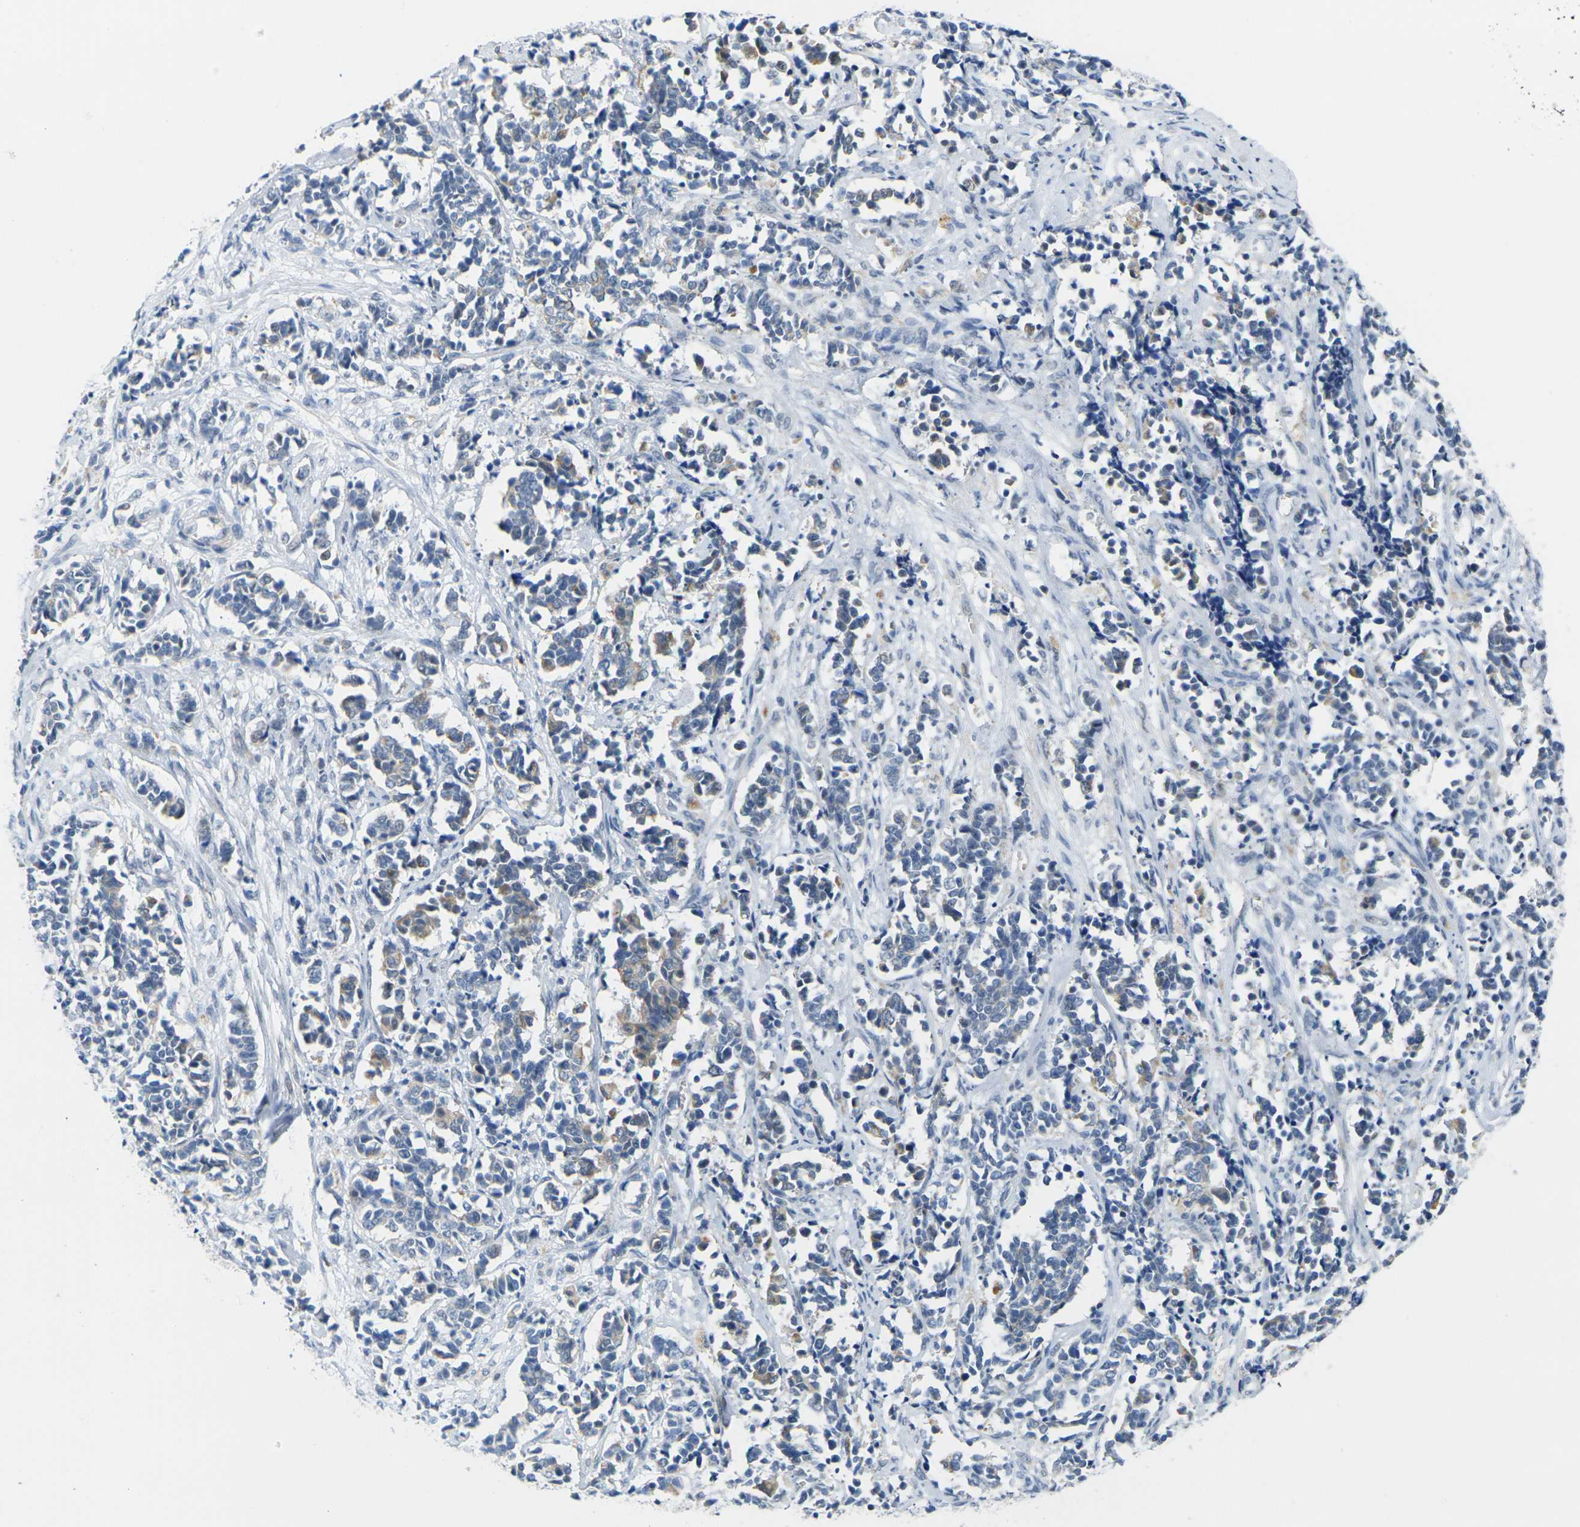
{"staining": {"intensity": "weak", "quantity": "25%-75%", "location": "cytoplasmic/membranous"}, "tissue": "cervical cancer", "cell_type": "Tumor cells", "image_type": "cancer", "snomed": [{"axis": "morphology", "description": "Normal tissue, NOS"}, {"axis": "morphology", "description": "Squamous cell carcinoma, NOS"}, {"axis": "topography", "description": "Cervix"}], "caption": "Immunohistochemical staining of human cervical squamous cell carcinoma shows weak cytoplasmic/membranous protein expression in approximately 25%-75% of tumor cells.", "gene": "OTOF", "patient": {"sex": "female", "age": 35}}